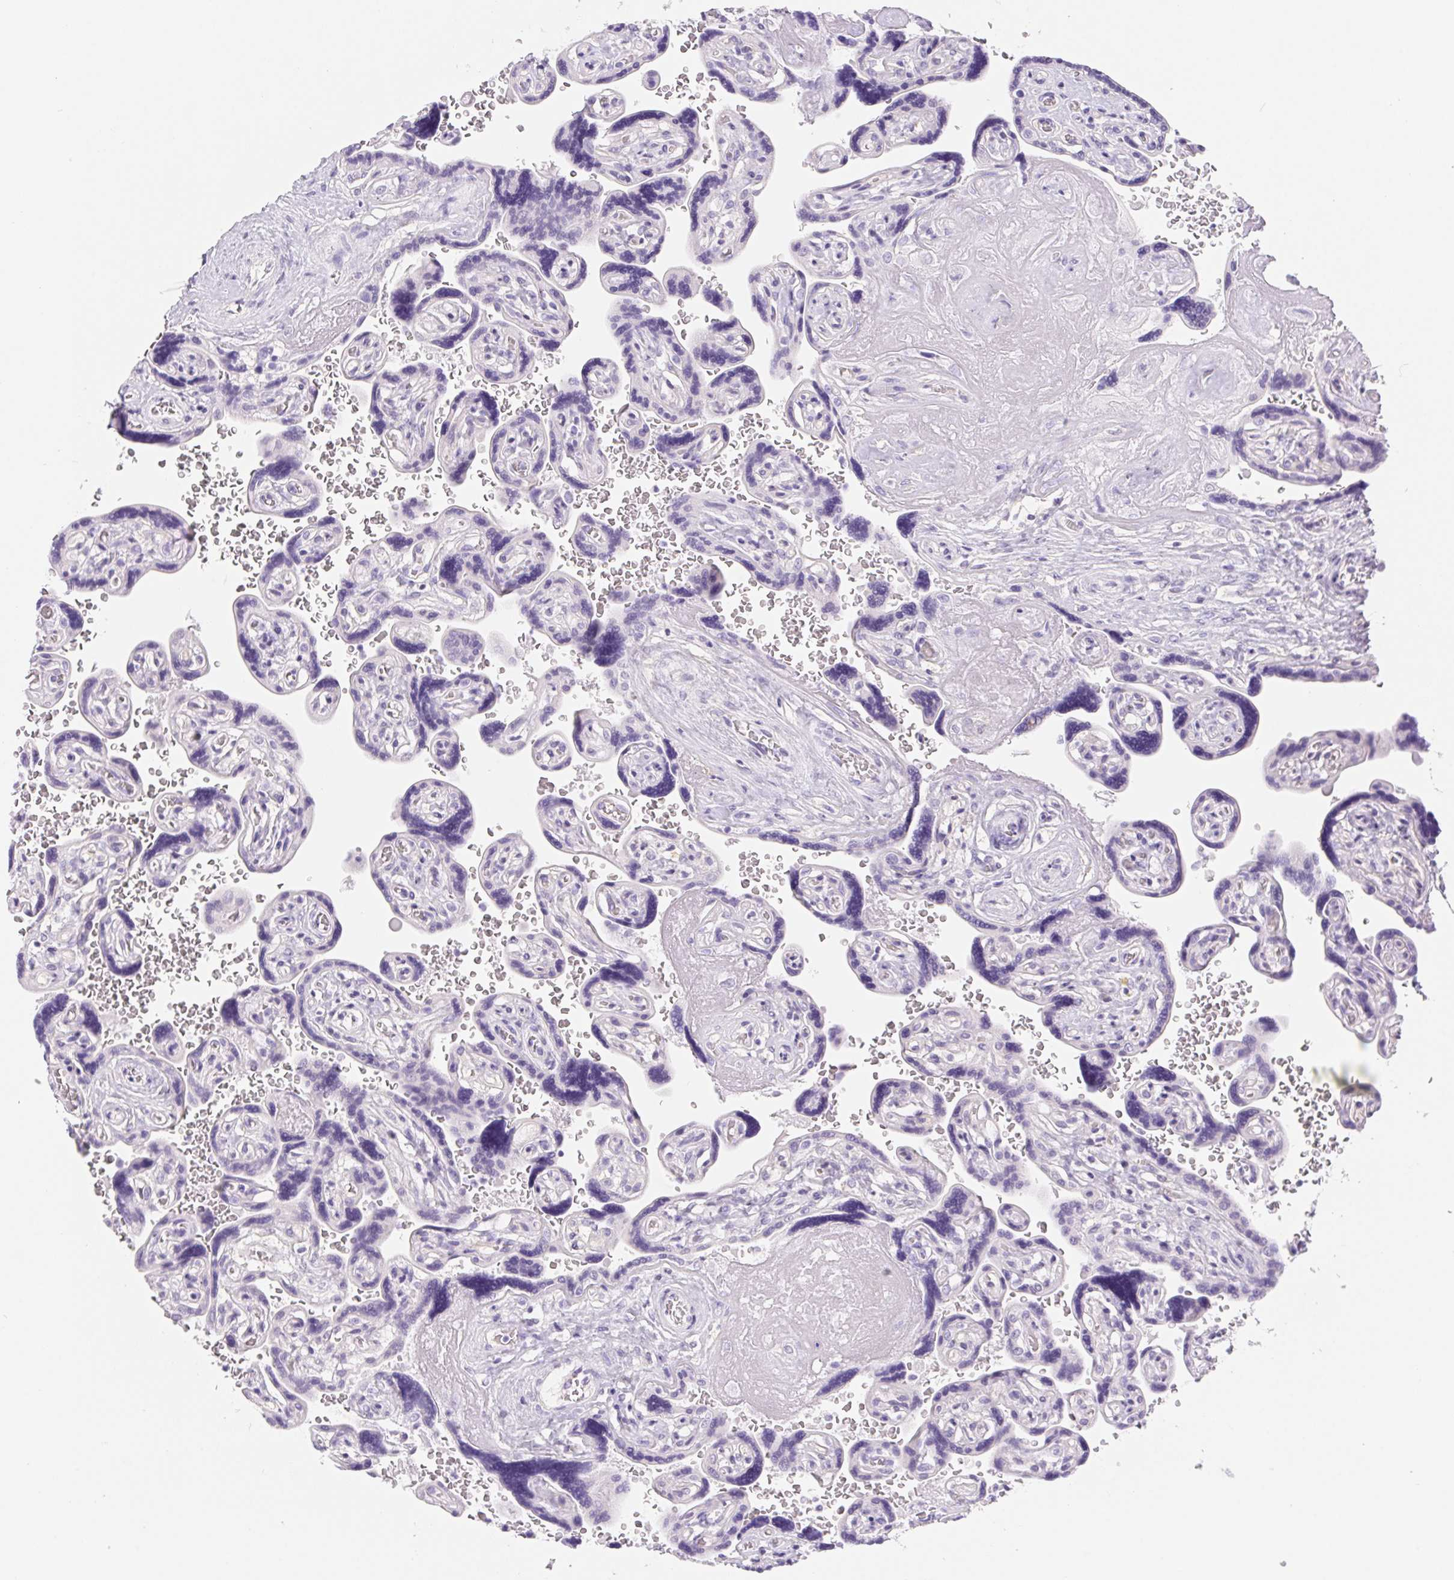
{"staining": {"intensity": "weak", "quantity": "25%-75%", "location": "cytoplasmic/membranous"}, "tissue": "placenta", "cell_type": "Decidual cells", "image_type": "normal", "snomed": [{"axis": "morphology", "description": "Normal tissue, NOS"}, {"axis": "topography", "description": "Placenta"}], "caption": "IHC histopathology image of unremarkable placenta: human placenta stained using immunohistochemistry exhibits low levels of weak protein expression localized specifically in the cytoplasmic/membranous of decidual cells, appearing as a cytoplasmic/membranous brown color.", "gene": "PNLIP", "patient": {"sex": "female", "age": 32}}